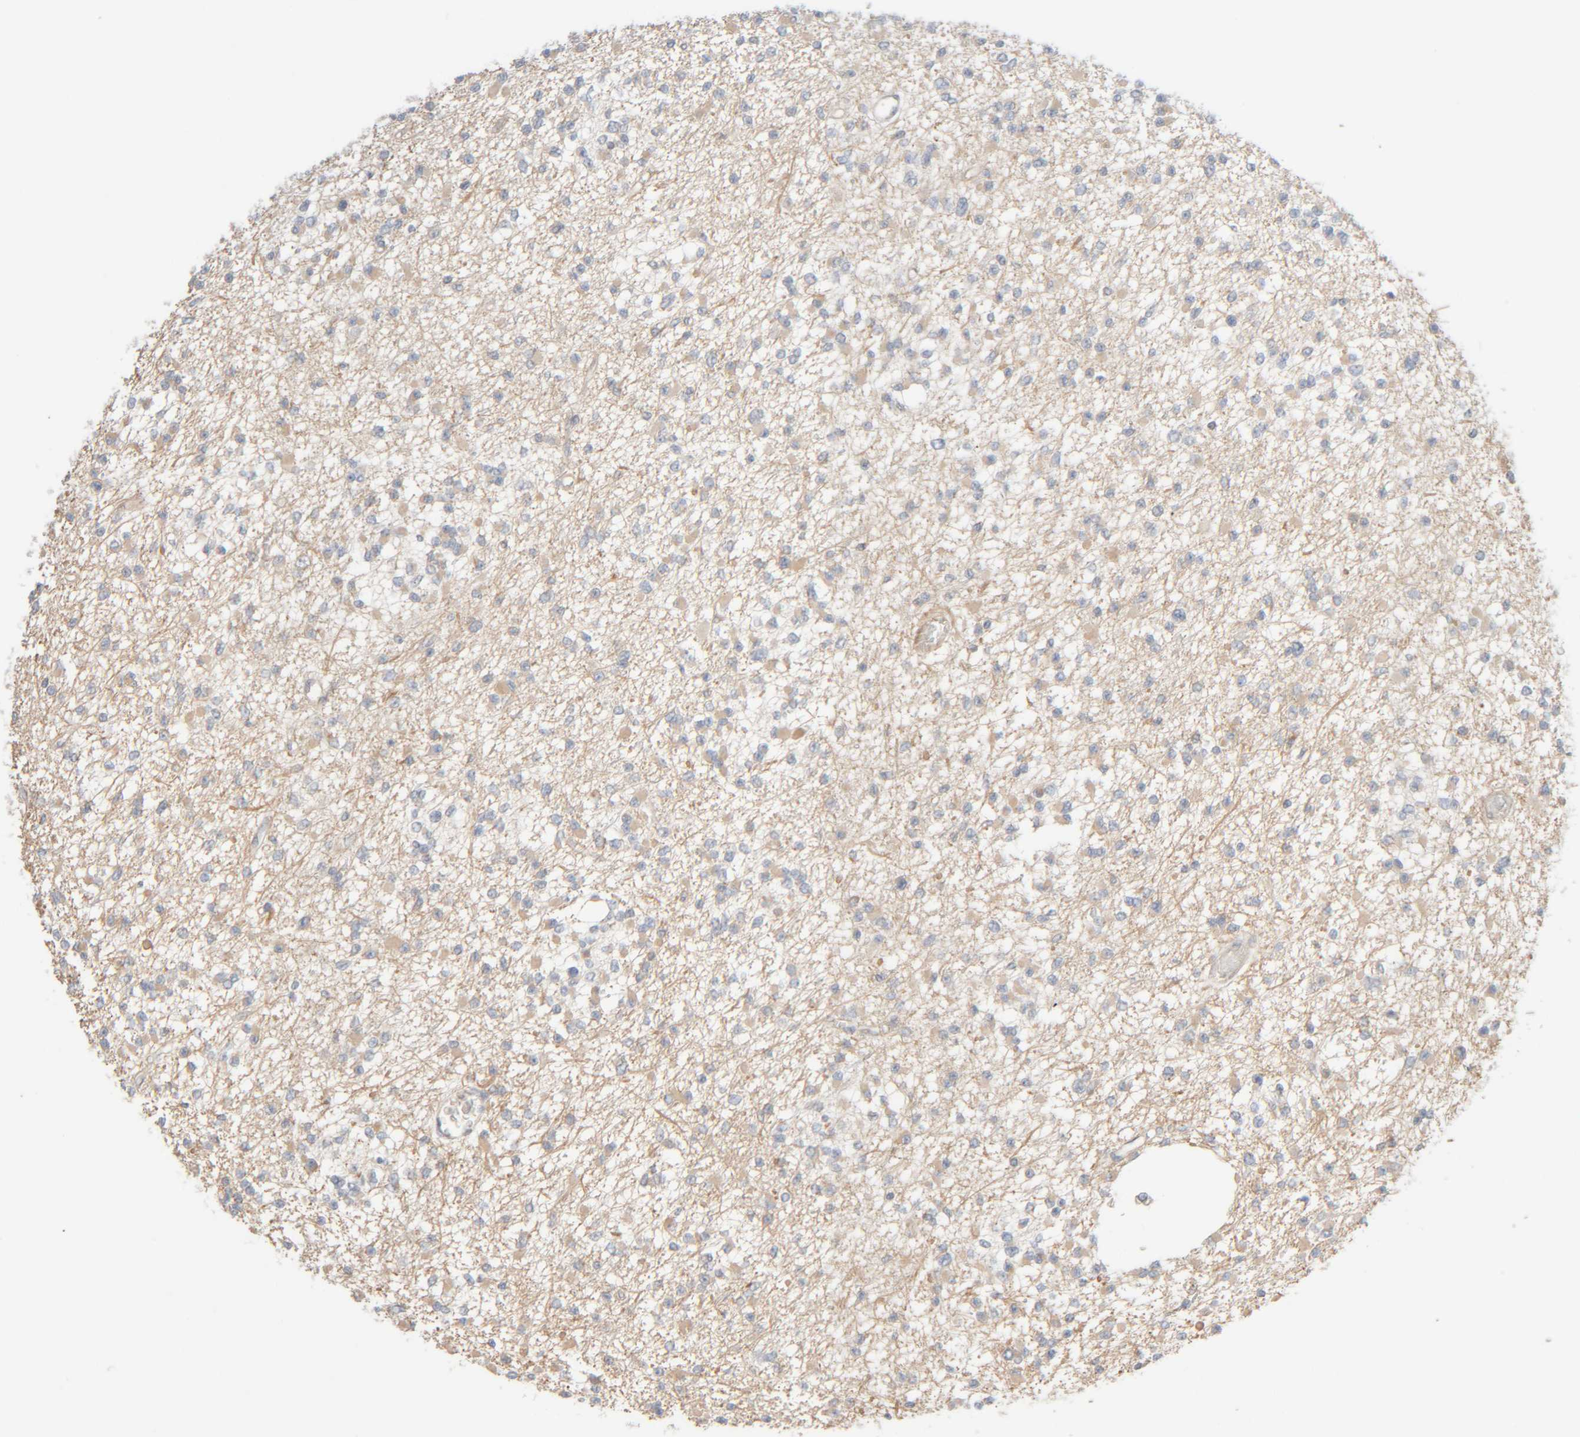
{"staining": {"intensity": "weak", "quantity": "25%-75%", "location": "cytoplasmic/membranous"}, "tissue": "glioma", "cell_type": "Tumor cells", "image_type": "cancer", "snomed": [{"axis": "morphology", "description": "Glioma, malignant, Low grade"}, {"axis": "topography", "description": "Brain"}], "caption": "Protein expression analysis of malignant glioma (low-grade) demonstrates weak cytoplasmic/membranous expression in approximately 25%-75% of tumor cells.", "gene": "CHKA", "patient": {"sex": "female", "age": 22}}